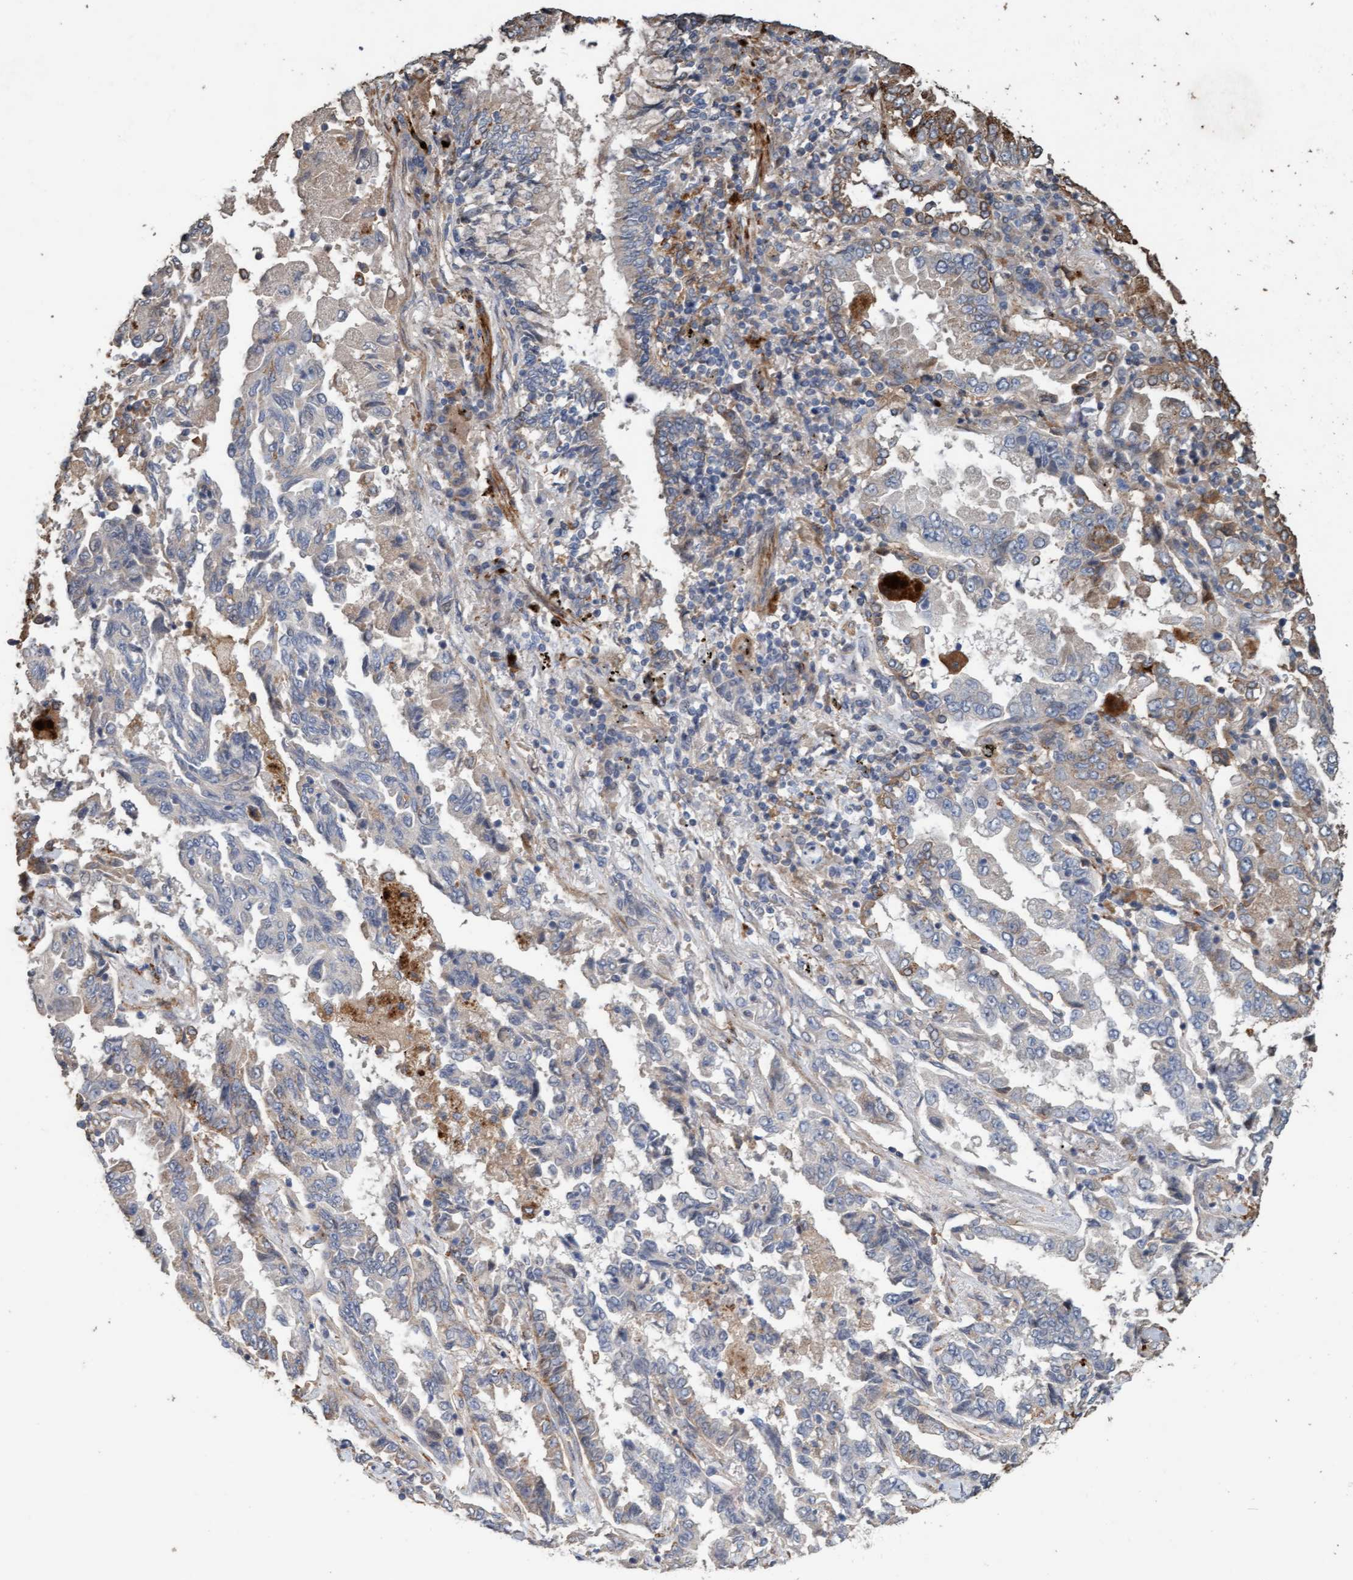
{"staining": {"intensity": "negative", "quantity": "none", "location": "none"}, "tissue": "lung cancer", "cell_type": "Tumor cells", "image_type": "cancer", "snomed": [{"axis": "morphology", "description": "Adenocarcinoma, NOS"}, {"axis": "topography", "description": "Lung"}], "caption": "The micrograph exhibits no significant staining in tumor cells of lung cancer.", "gene": "LONRF1", "patient": {"sex": "female", "age": 51}}